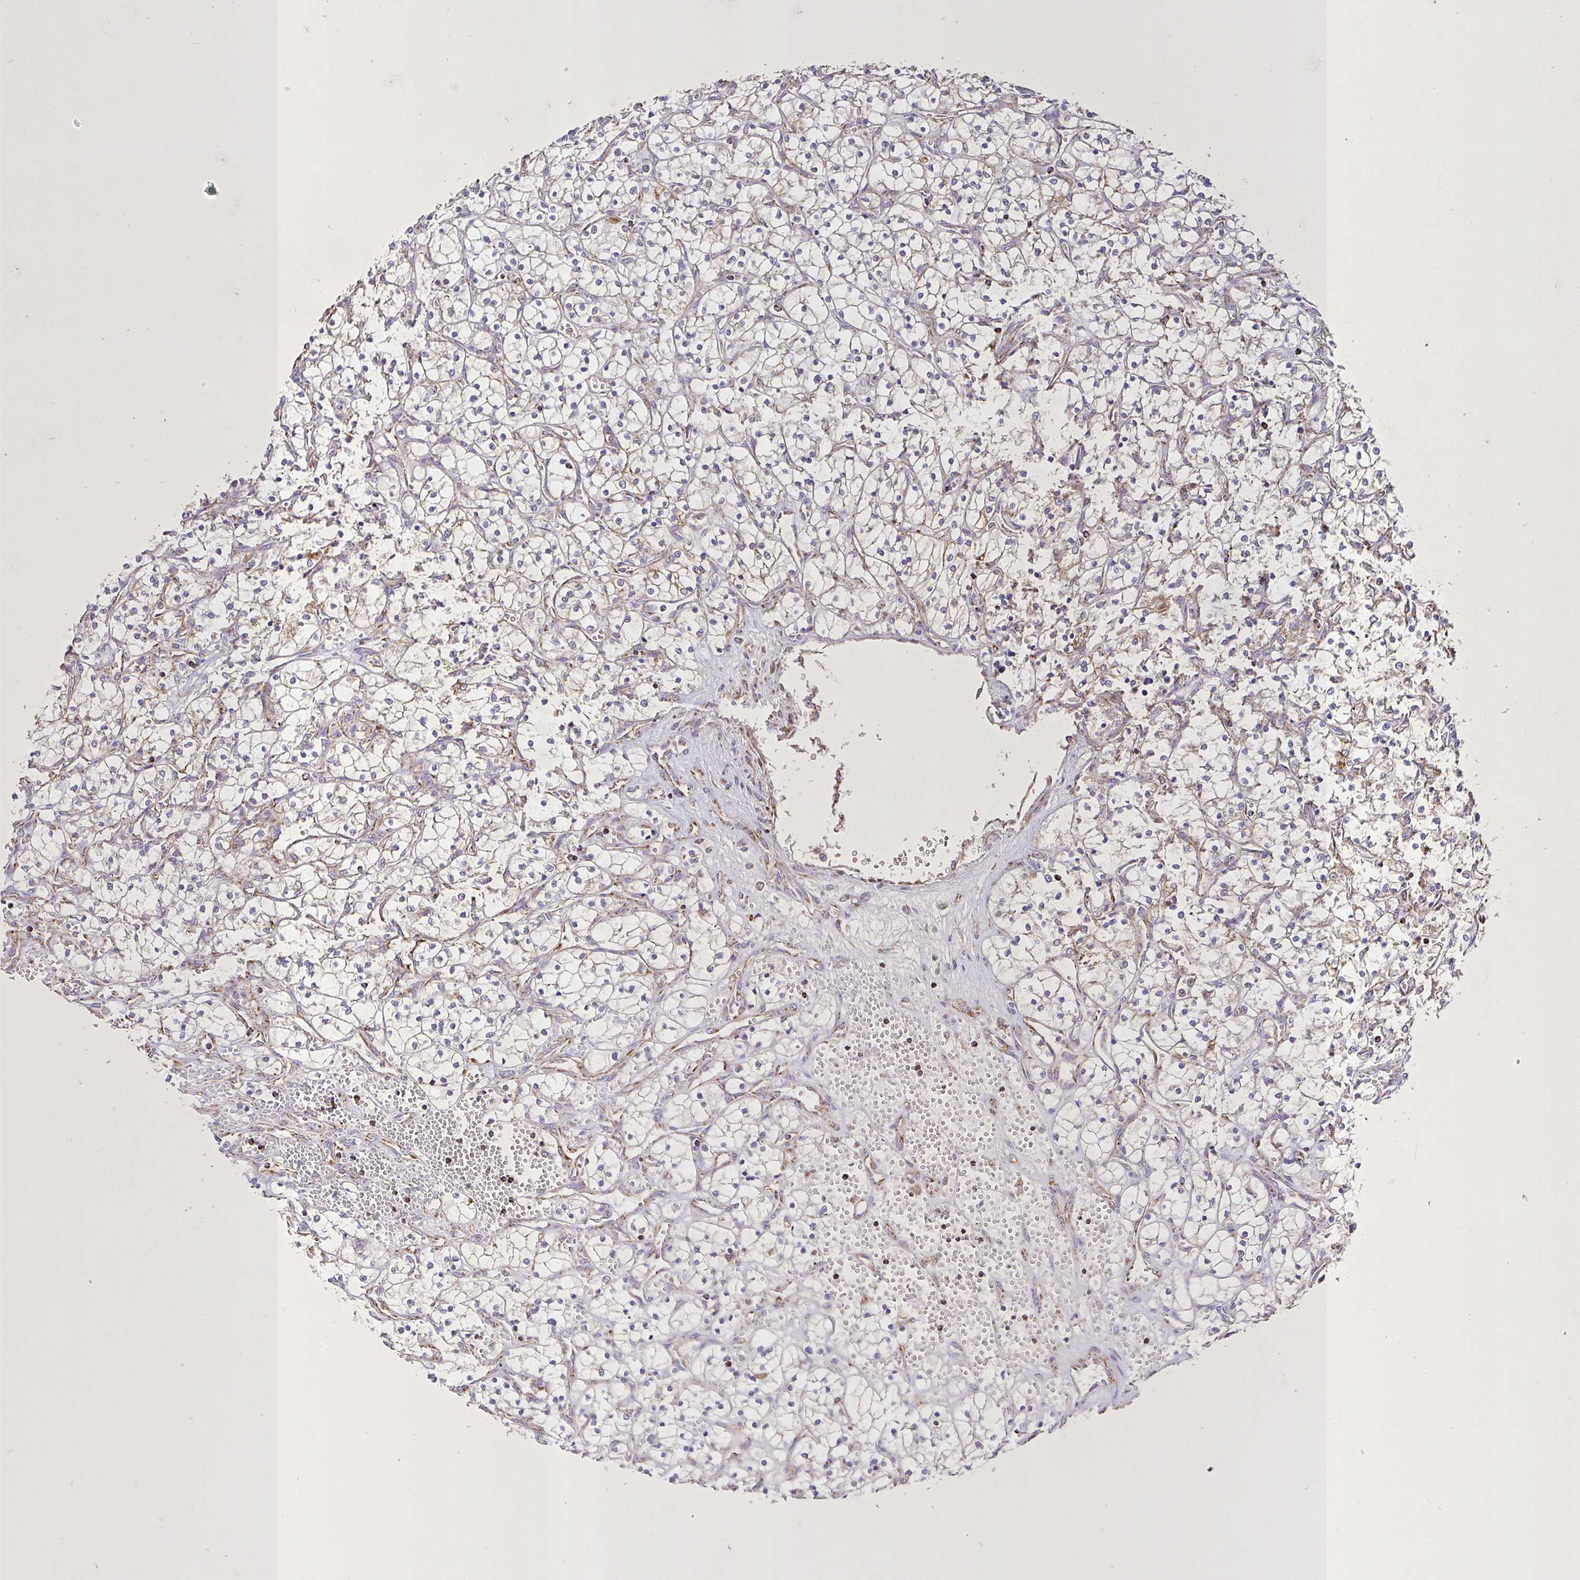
{"staining": {"intensity": "weak", "quantity": "25%-75%", "location": "cytoplasmic/membranous"}, "tissue": "renal cancer", "cell_type": "Tumor cells", "image_type": "cancer", "snomed": [{"axis": "morphology", "description": "Adenocarcinoma, NOS"}, {"axis": "topography", "description": "Kidney"}], "caption": "High-magnification brightfield microscopy of renal cancer stained with DAB (brown) and counterstained with hematoxylin (blue). tumor cells exhibit weak cytoplasmic/membranous staining is seen in about25%-75% of cells. (DAB = brown stain, brightfield microscopy at high magnification).", "gene": "AGK", "patient": {"sex": "female", "age": 69}}